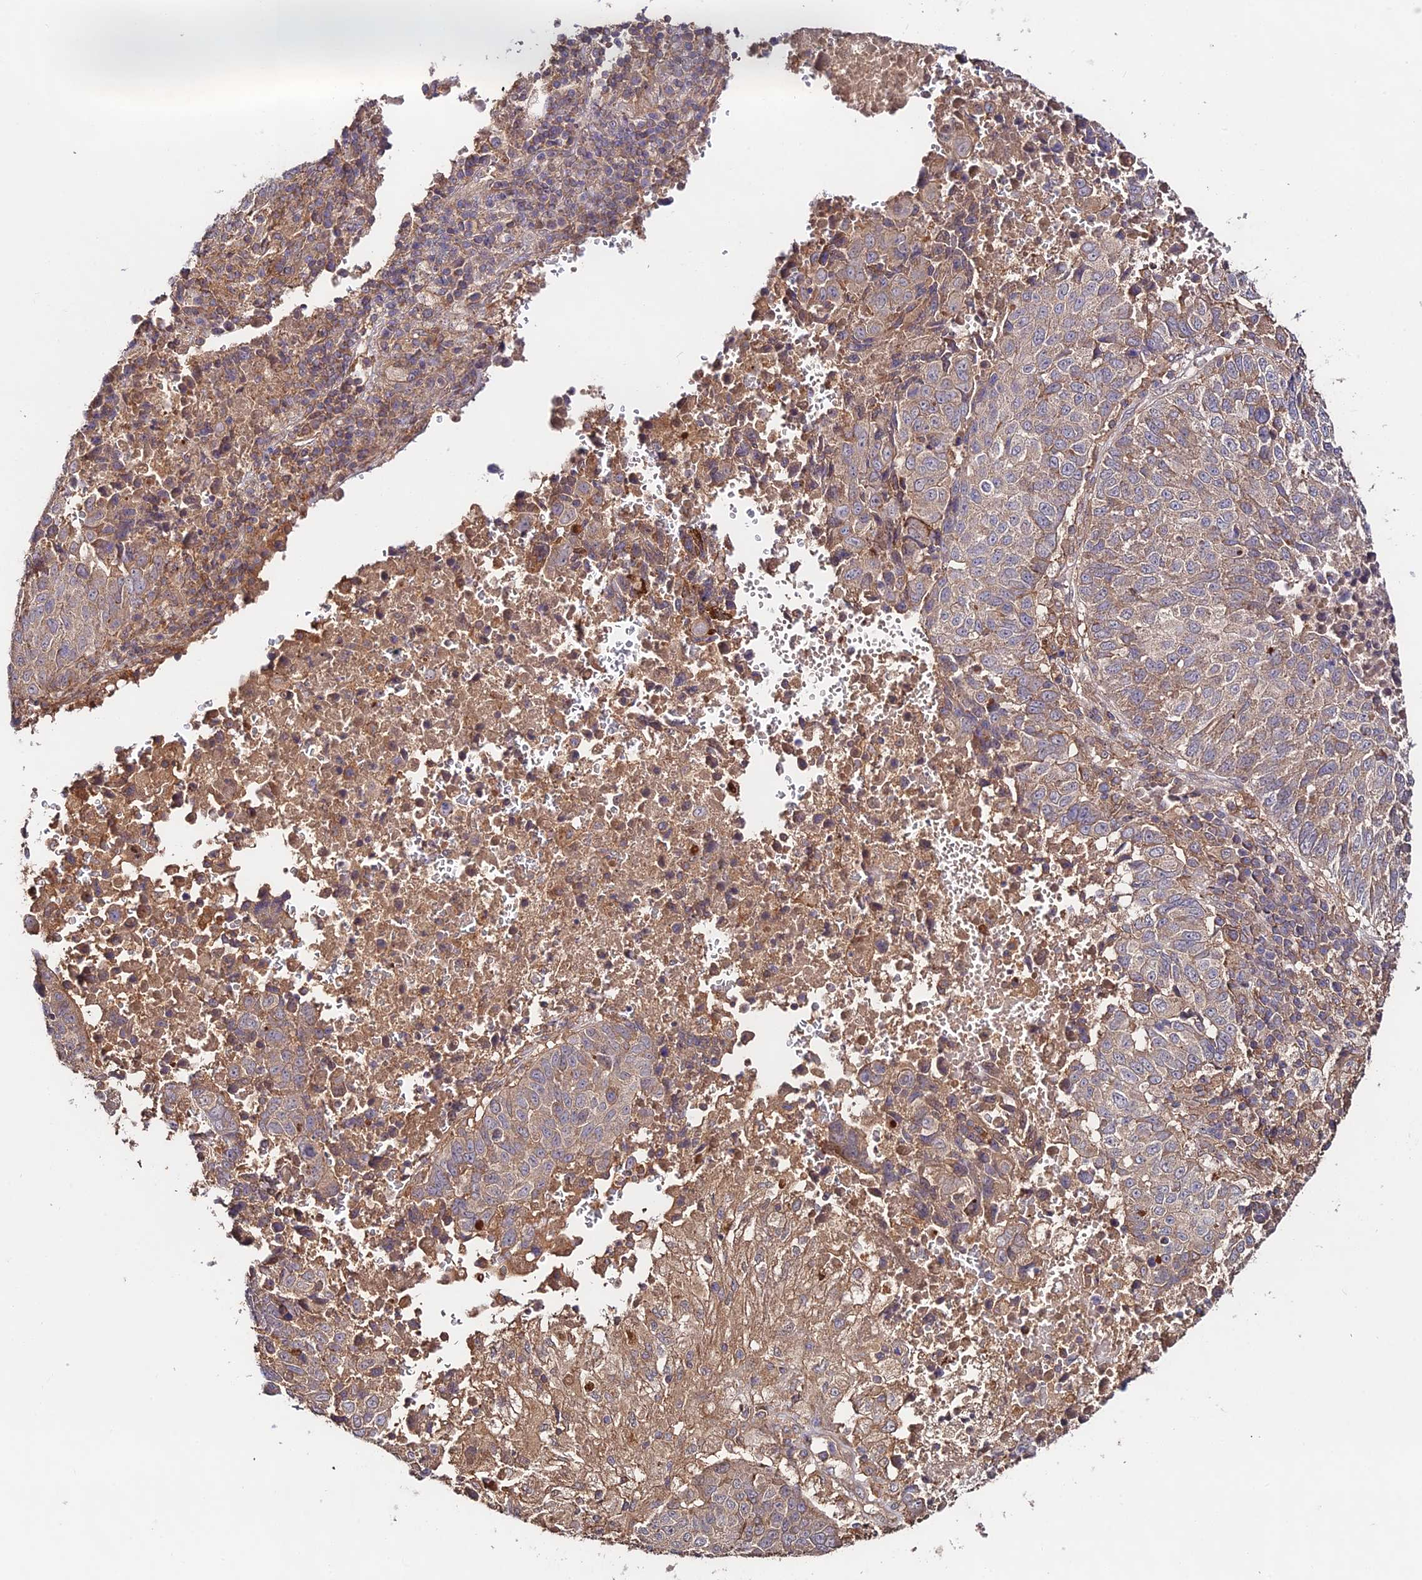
{"staining": {"intensity": "weak", "quantity": "25%-75%", "location": "cytoplasmic/membranous"}, "tissue": "lung cancer", "cell_type": "Tumor cells", "image_type": "cancer", "snomed": [{"axis": "morphology", "description": "Squamous cell carcinoma, NOS"}, {"axis": "topography", "description": "Lung"}], "caption": "Immunohistochemical staining of human squamous cell carcinoma (lung) demonstrates low levels of weak cytoplasmic/membranous positivity in approximately 25%-75% of tumor cells.", "gene": "CLCF1", "patient": {"sex": "male", "age": 73}}